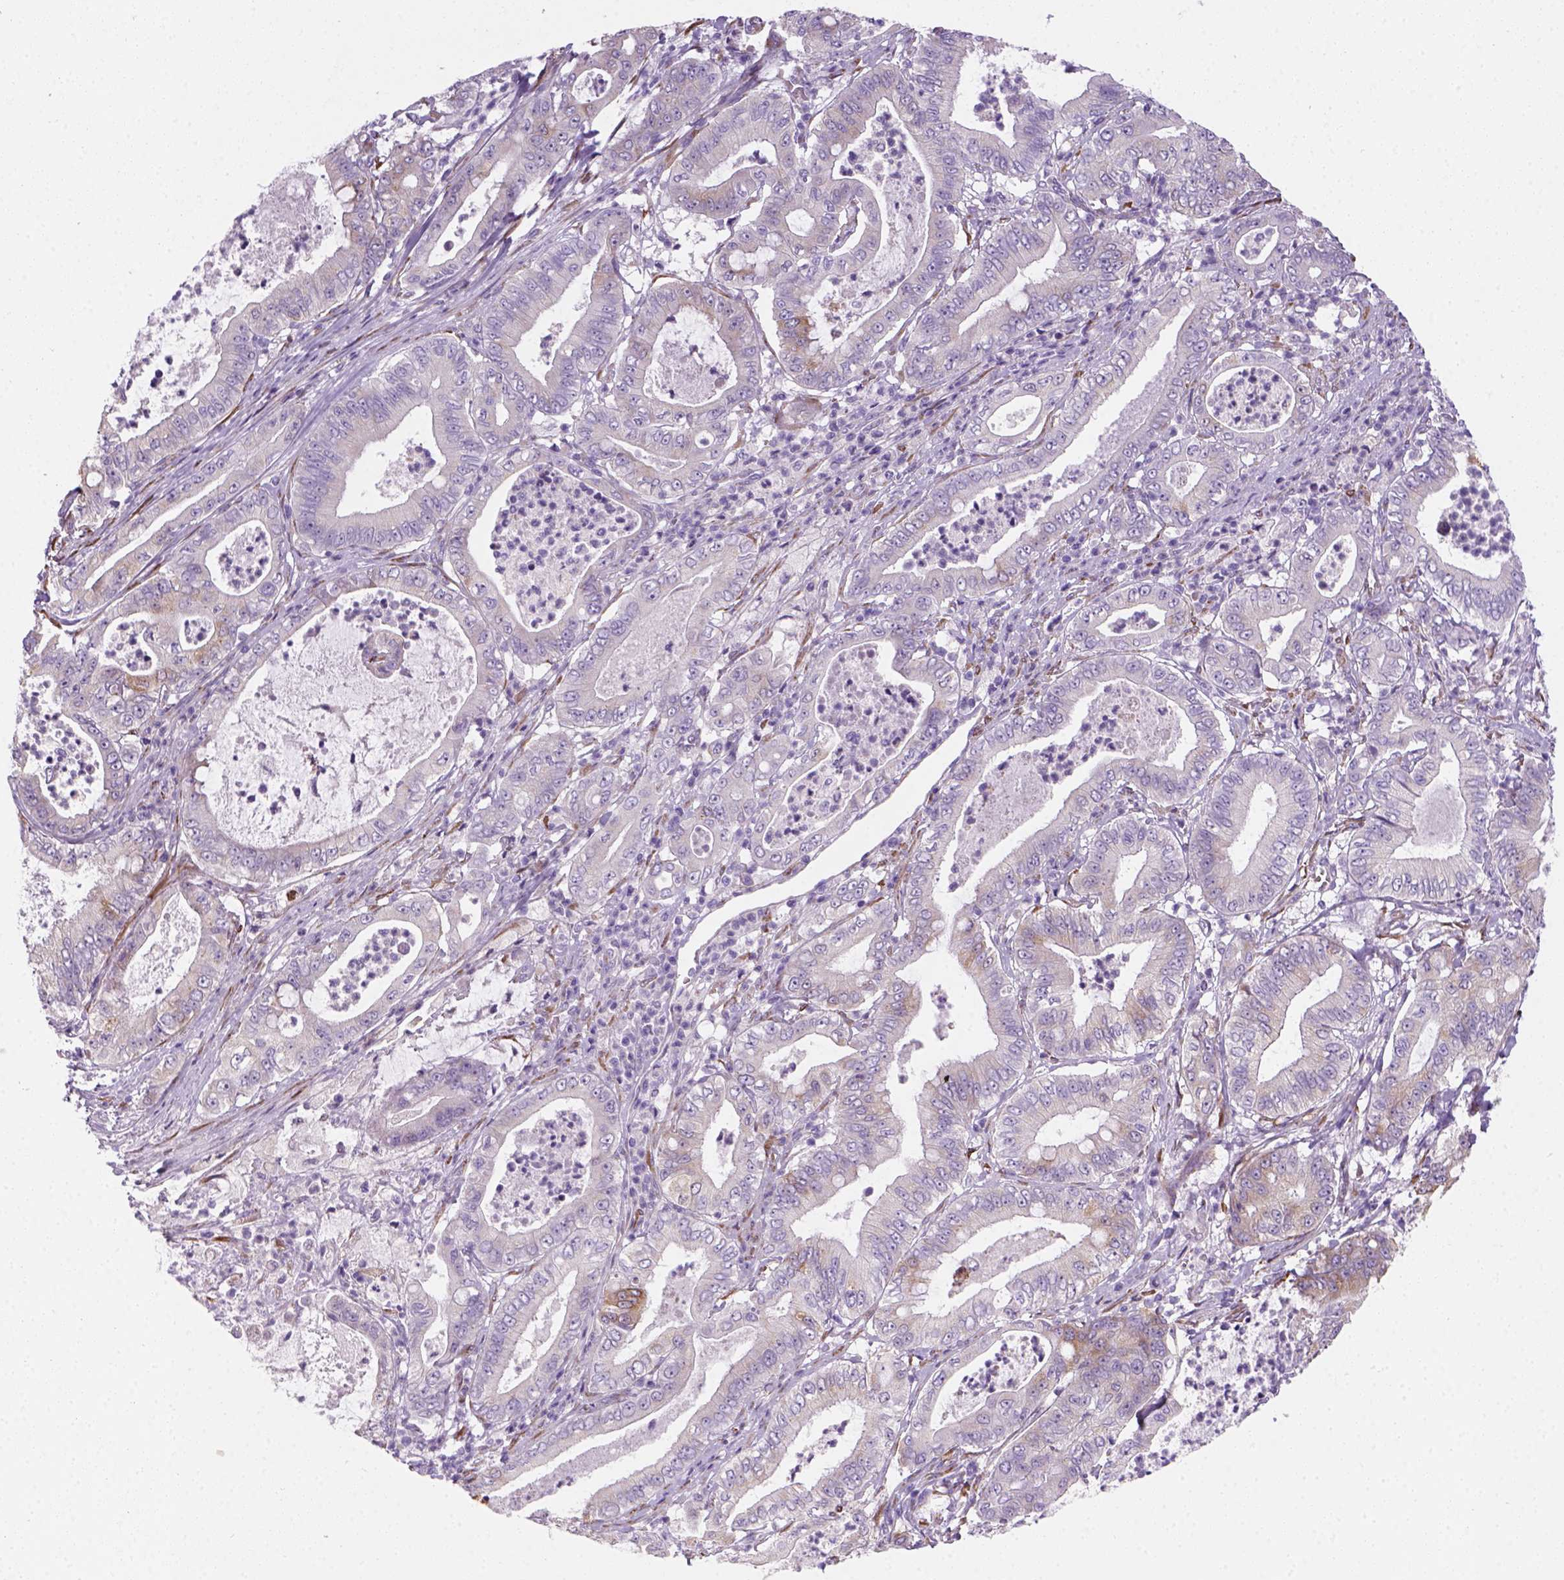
{"staining": {"intensity": "weak", "quantity": "<25%", "location": "cytoplasmic/membranous"}, "tissue": "pancreatic cancer", "cell_type": "Tumor cells", "image_type": "cancer", "snomed": [{"axis": "morphology", "description": "Adenocarcinoma, NOS"}, {"axis": "topography", "description": "Pancreas"}], "caption": "Tumor cells are negative for brown protein staining in pancreatic cancer (adenocarcinoma).", "gene": "CES2", "patient": {"sex": "male", "age": 71}}